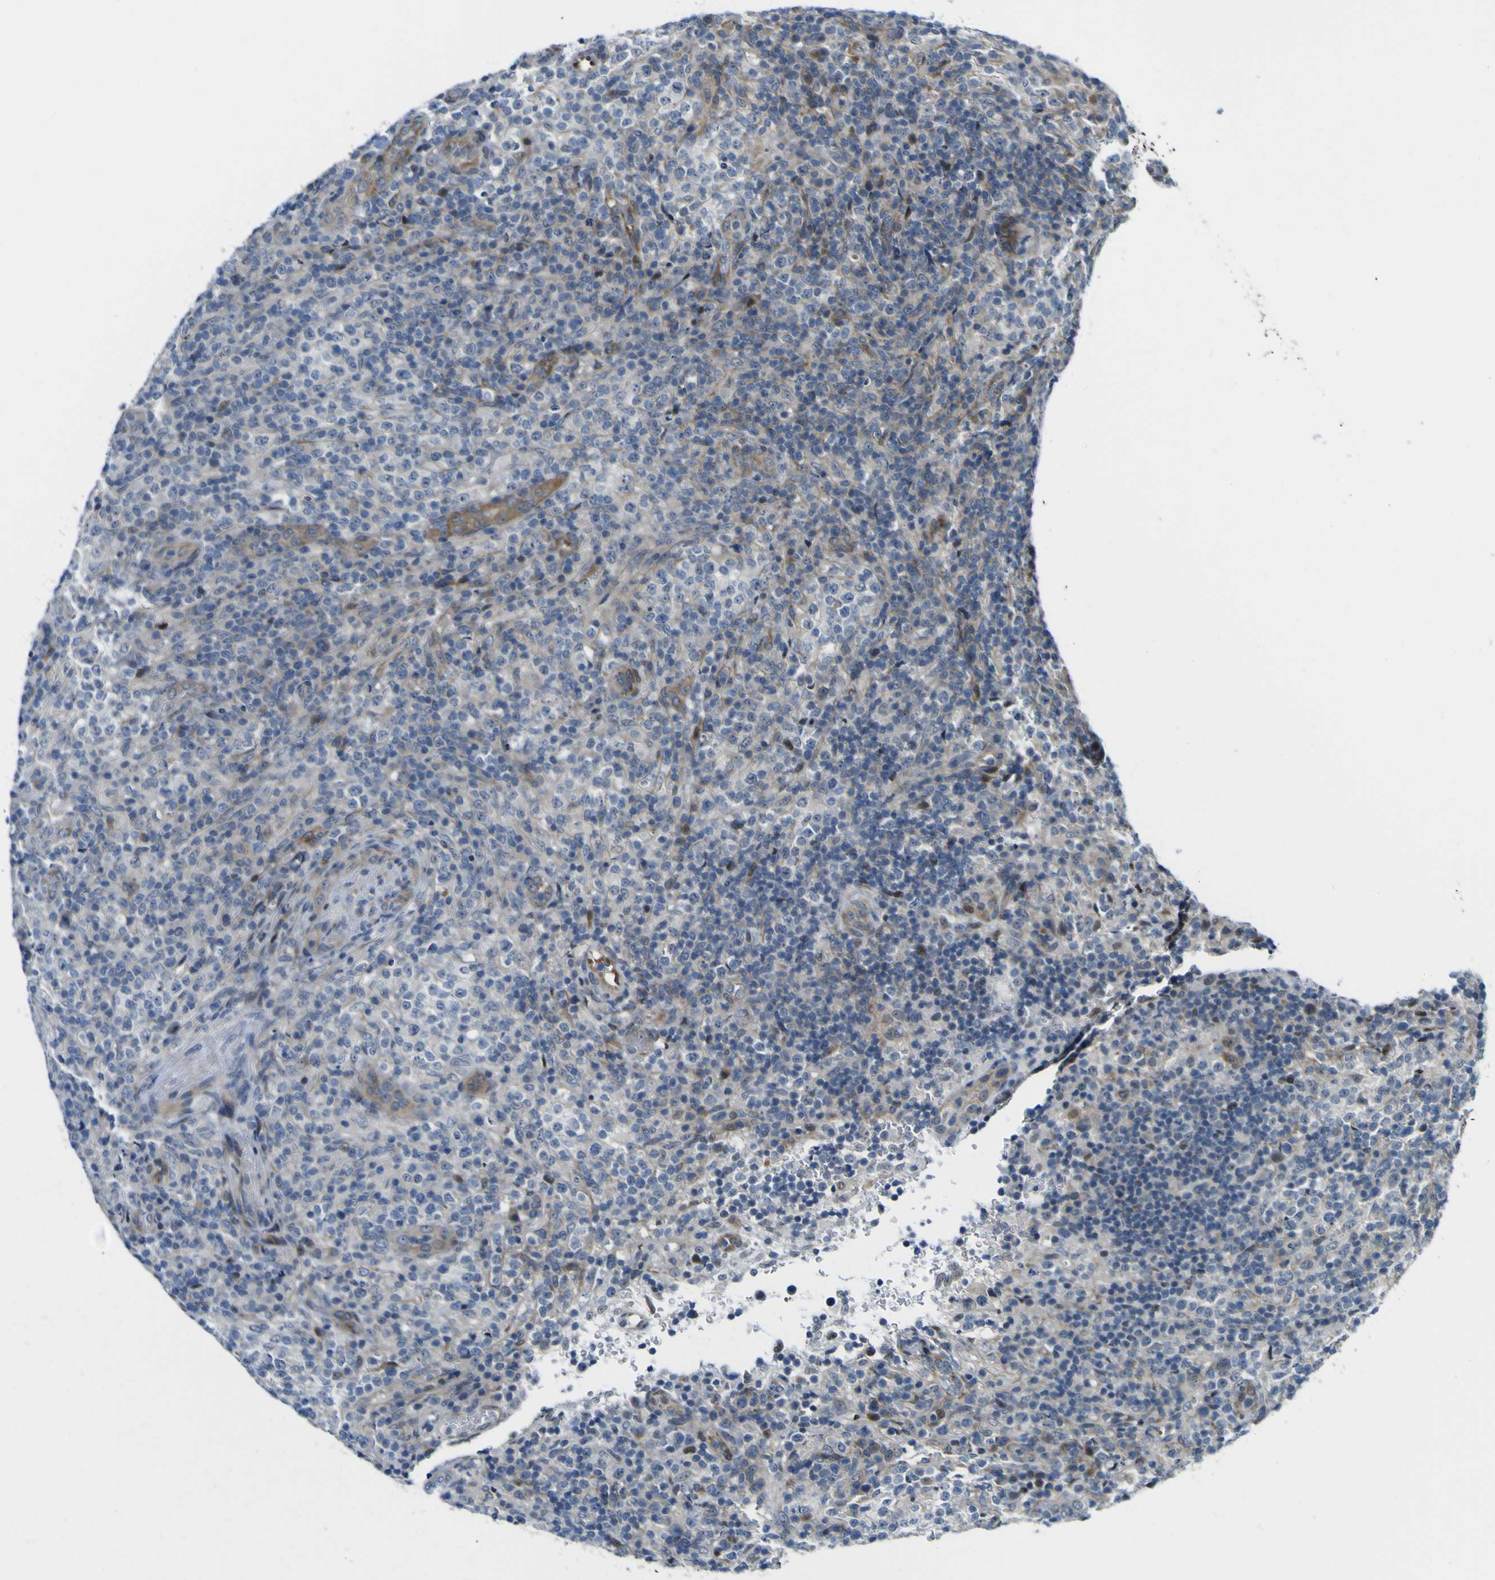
{"staining": {"intensity": "moderate", "quantity": "<25%", "location": "cytoplasmic/membranous"}, "tissue": "lymphoma", "cell_type": "Tumor cells", "image_type": "cancer", "snomed": [{"axis": "morphology", "description": "Malignant lymphoma, non-Hodgkin's type, High grade"}, {"axis": "topography", "description": "Lymph node"}], "caption": "Moderate cytoplasmic/membranous staining for a protein is appreciated in about <25% of tumor cells of malignant lymphoma, non-Hodgkin's type (high-grade) using immunohistochemistry.", "gene": "KDM7A", "patient": {"sex": "female", "age": 76}}